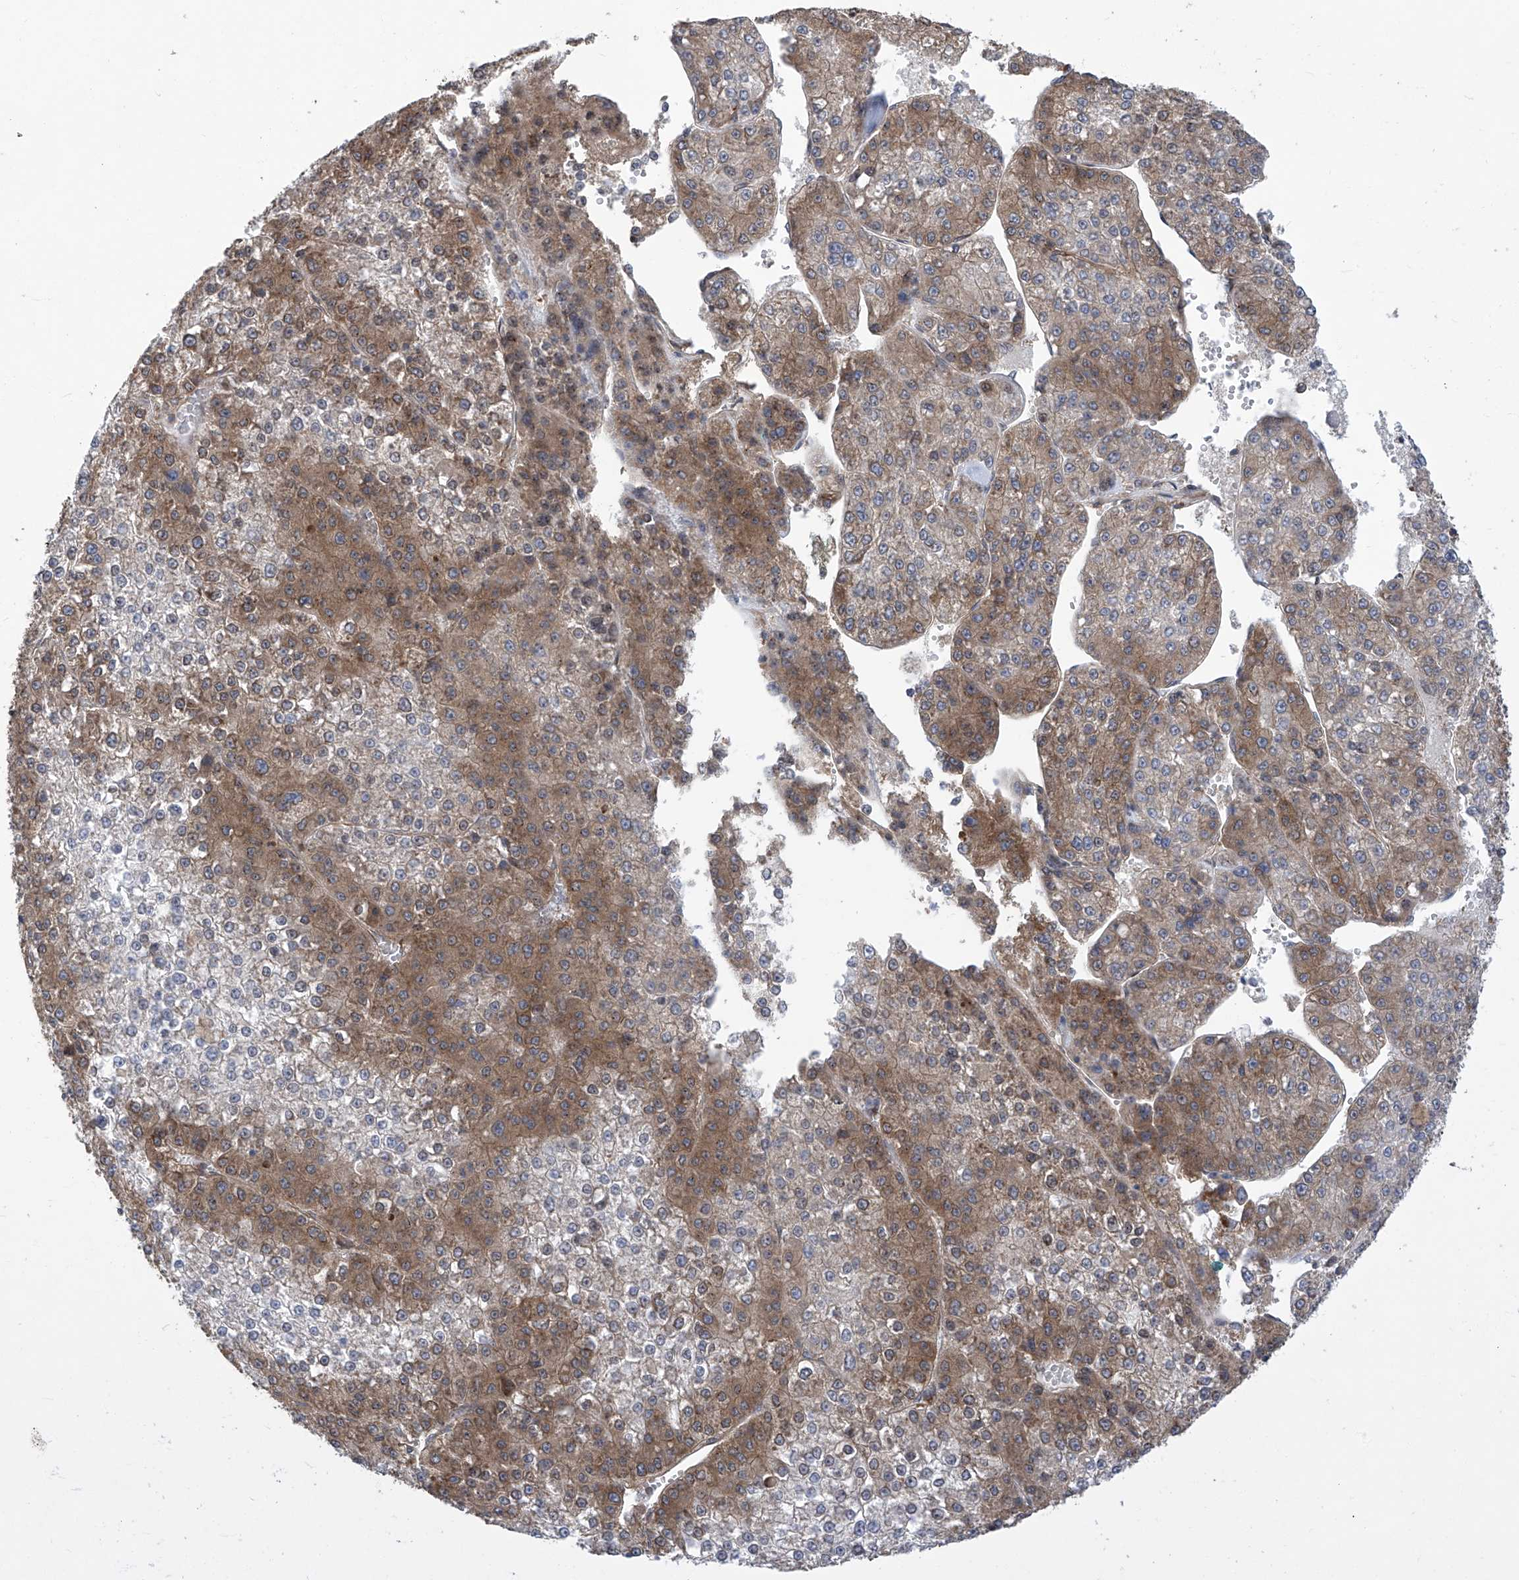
{"staining": {"intensity": "moderate", "quantity": "25%-75%", "location": "cytoplasmic/membranous"}, "tissue": "liver cancer", "cell_type": "Tumor cells", "image_type": "cancer", "snomed": [{"axis": "morphology", "description": "Carcinoma, Hepatocellular, NOS"}, {"axis": "topography", "description": "Liver"}], "caption": "Tumor cells reveal medium levels of moderate cytoplasmic/membranous expression in about 25%-75% of cells in human liver cancer (hepatocellular carcinoma).", "gene": "EIF3M", "patient": {"sex": "female", "age": 73}}